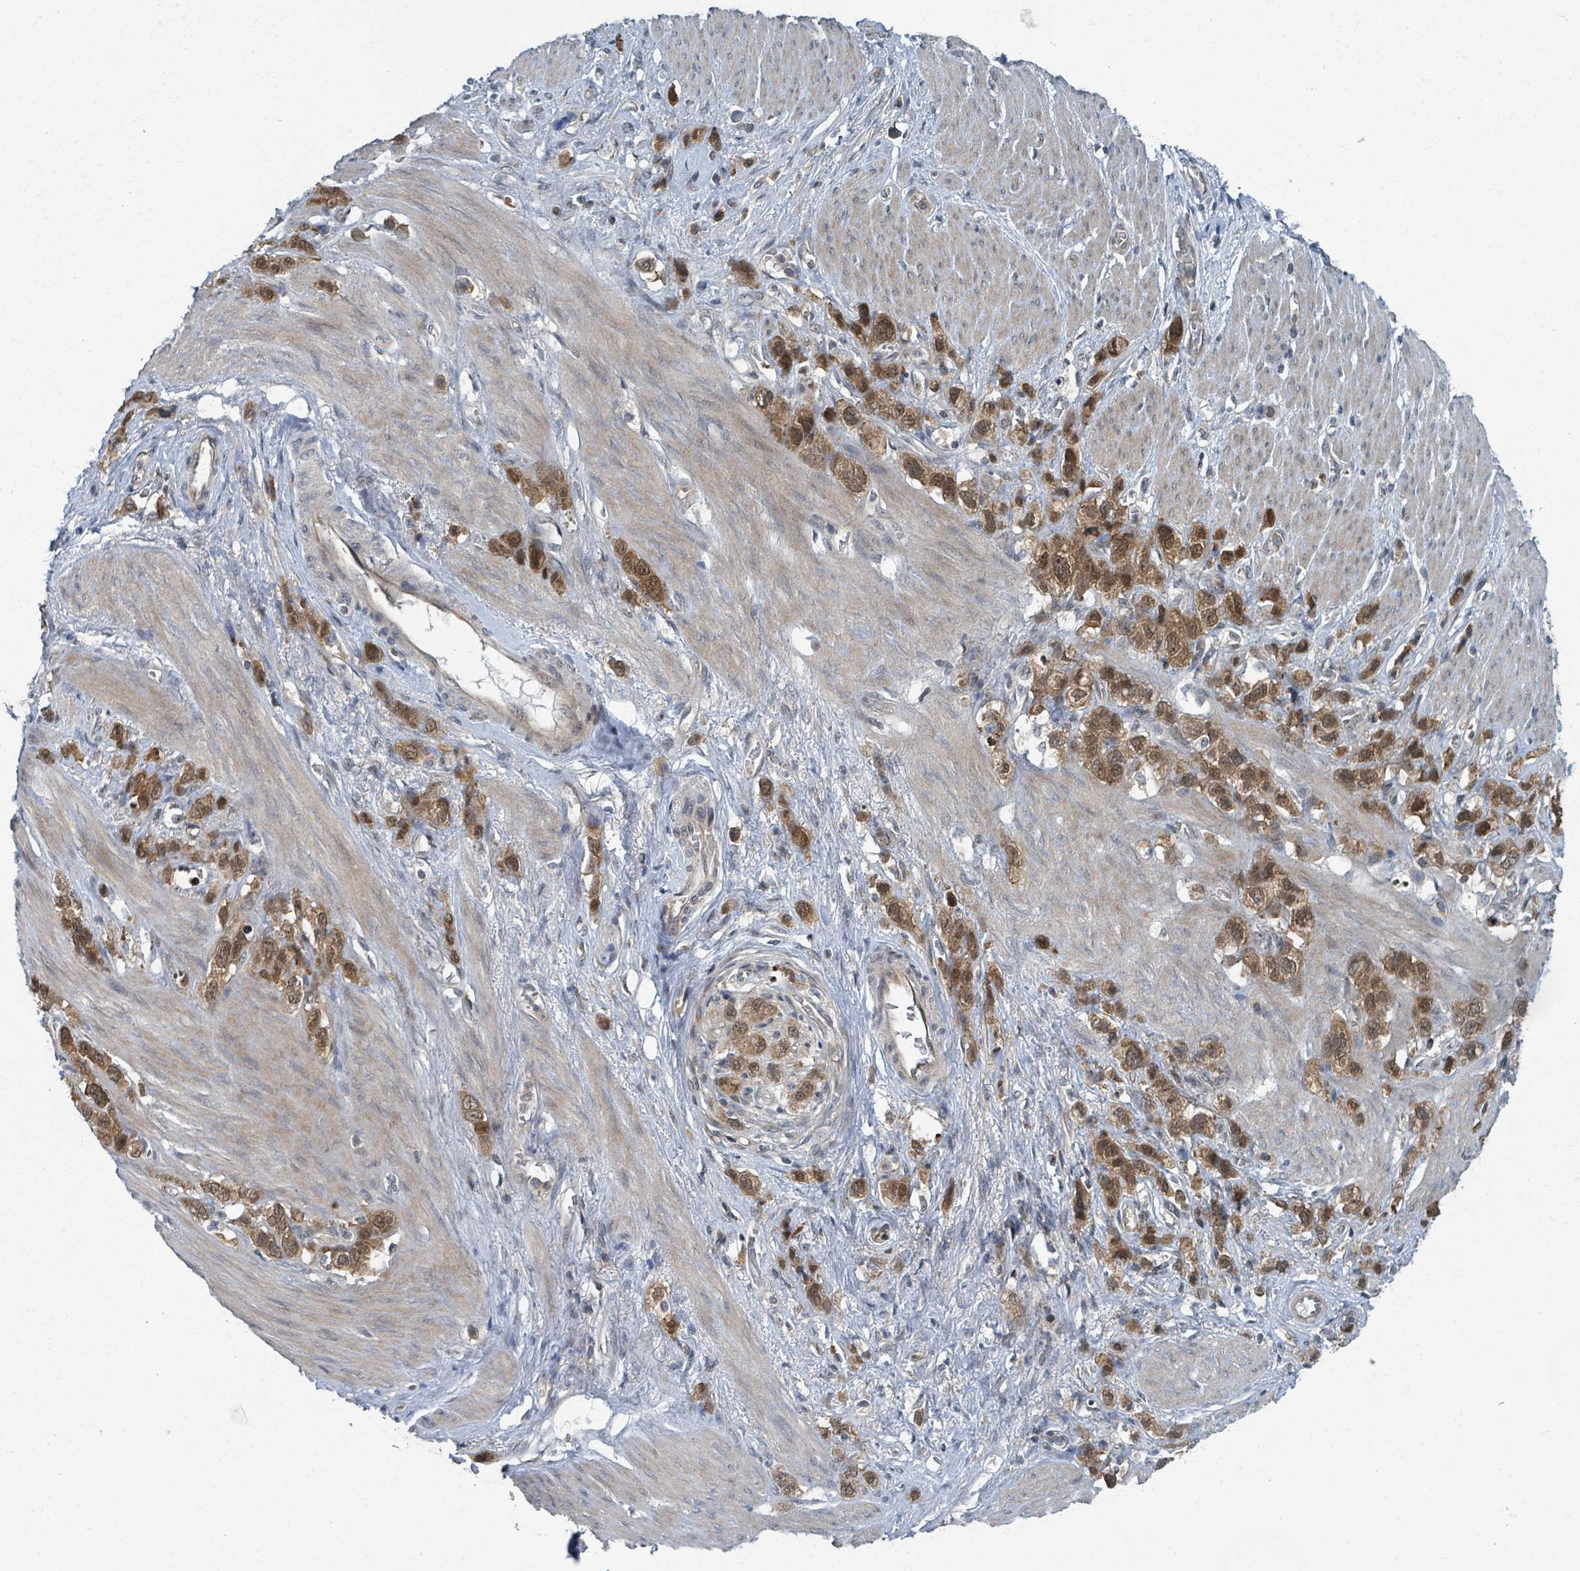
{"staining": {"intensity": "moderate", "quantity": ">75%", "location": "cytoplasmic/membranous,nuclear"}, "tissue": "stomach cancer", "cell_type": "Tumor cells", "image_type": "cancer", "snomed": [{"axis": "morphology", "description": "Adenocarcinoma, NOS"}, {"axis": "topography", "description": "Stomach"}], "caption": "The histopathology image exhibits staining of stomach cancer (adenocarcinoma), revealing moderate cytoplasmic/membranous and nuclear protein positivity (brown color) within tumor cells.", "gene": "GOLGA7", "patient": {"sex": "female", "age": 65}}